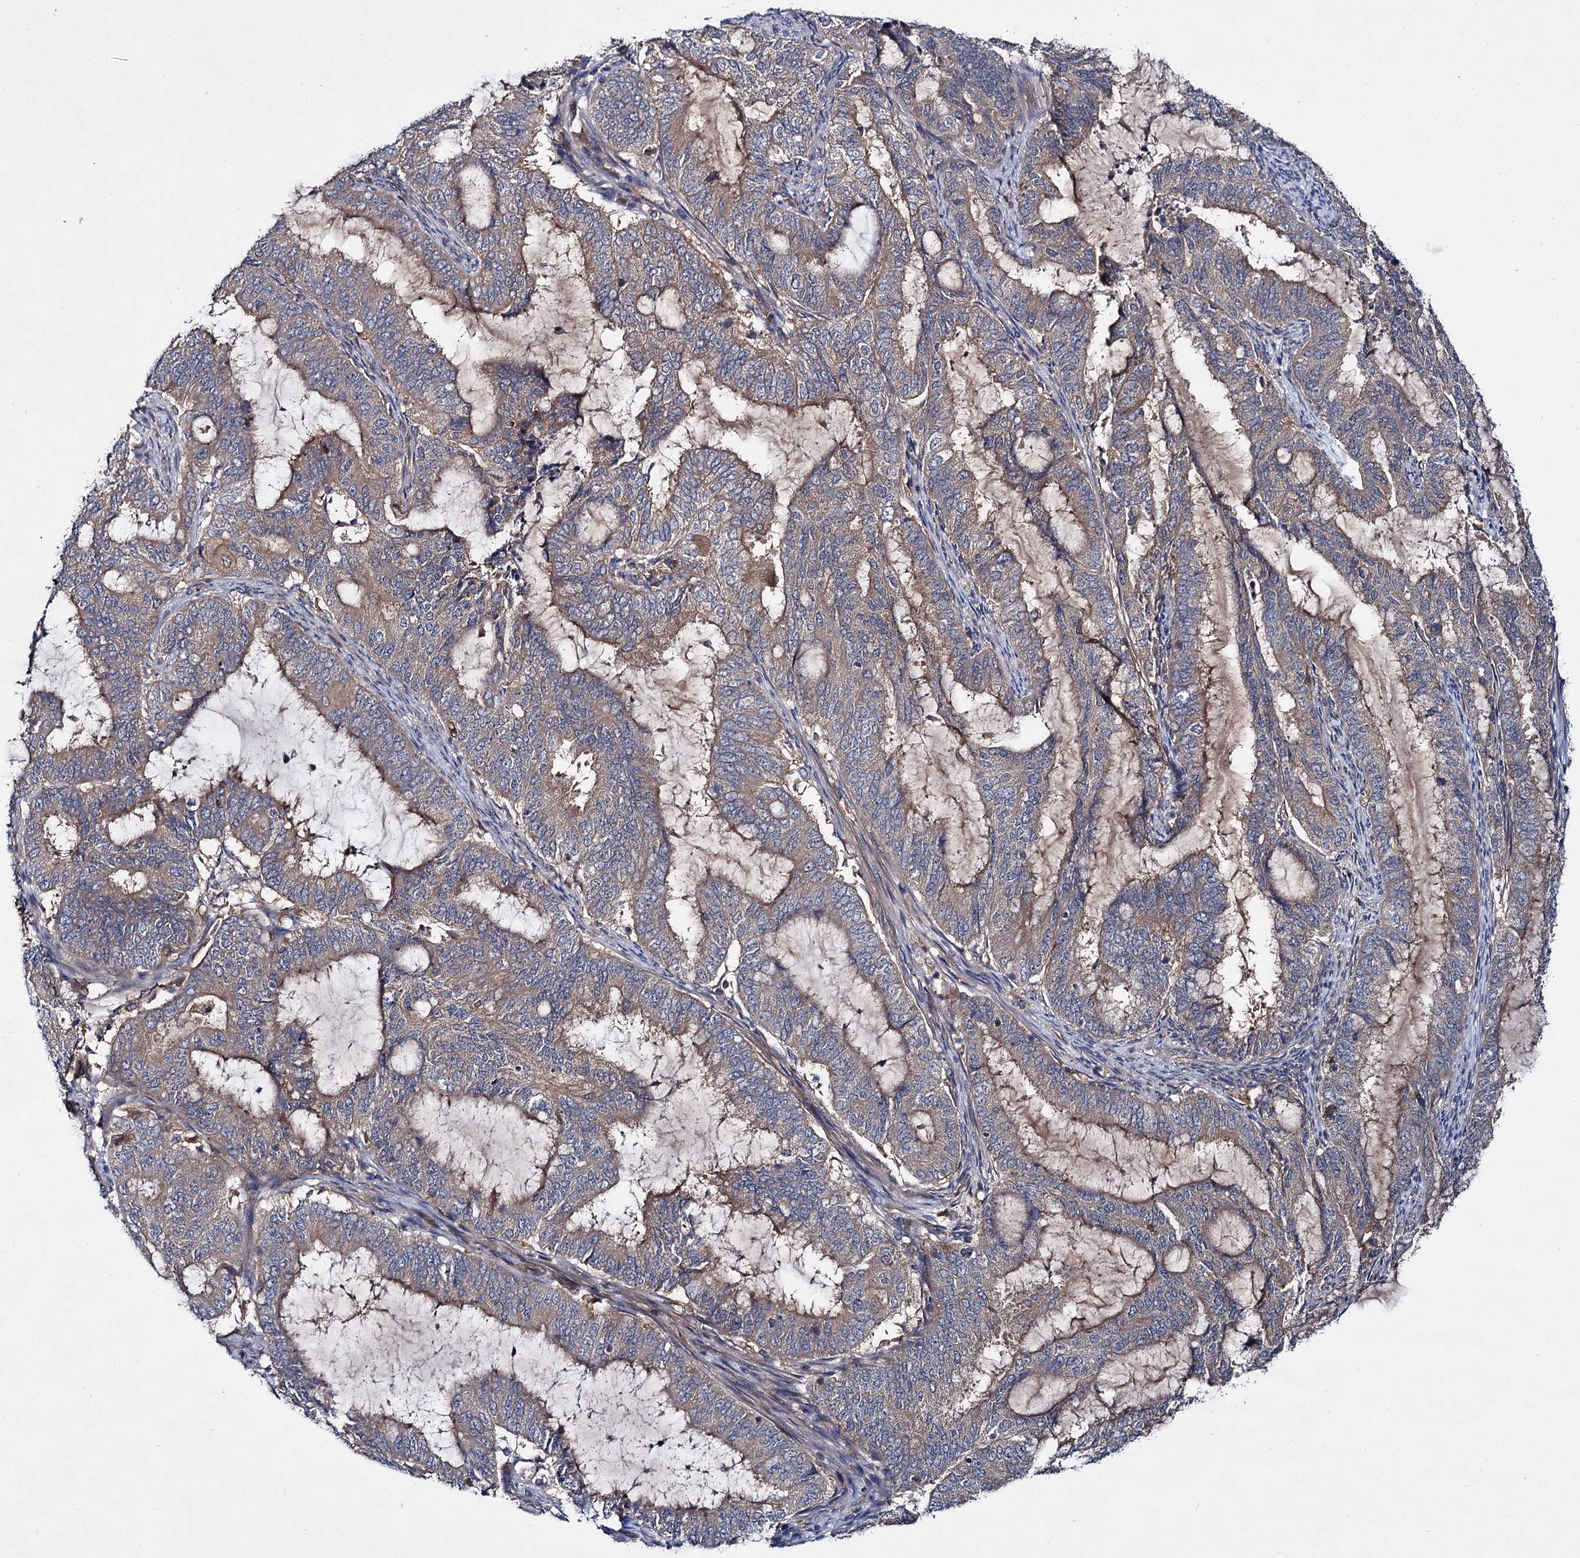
{"staining": {"intensity": "weak", "quantity": "25%-75%", "location": "cytoplasmic/membranous"}, "tissue": "endometrial cancer", "cell_type": "Tumor cells", "image_type": "cancer", "snomed": [{"axis": "morphology", "description": "Adenocarcinoma, NOS"}, {"axis": "topography", "description": "Endometrium"}], "caption": "This photomicrograph reveals adenocarcinoma (endometrial) stained with immunohistochemistry (IHC) to label a protein in brown. The cytoplasmic/membranous of tumor cells show weak positivity for the protein. Nuclei are counter-stained blue.", "gene": "VPS29", "patient": {"sex": "female", "age": 51}}